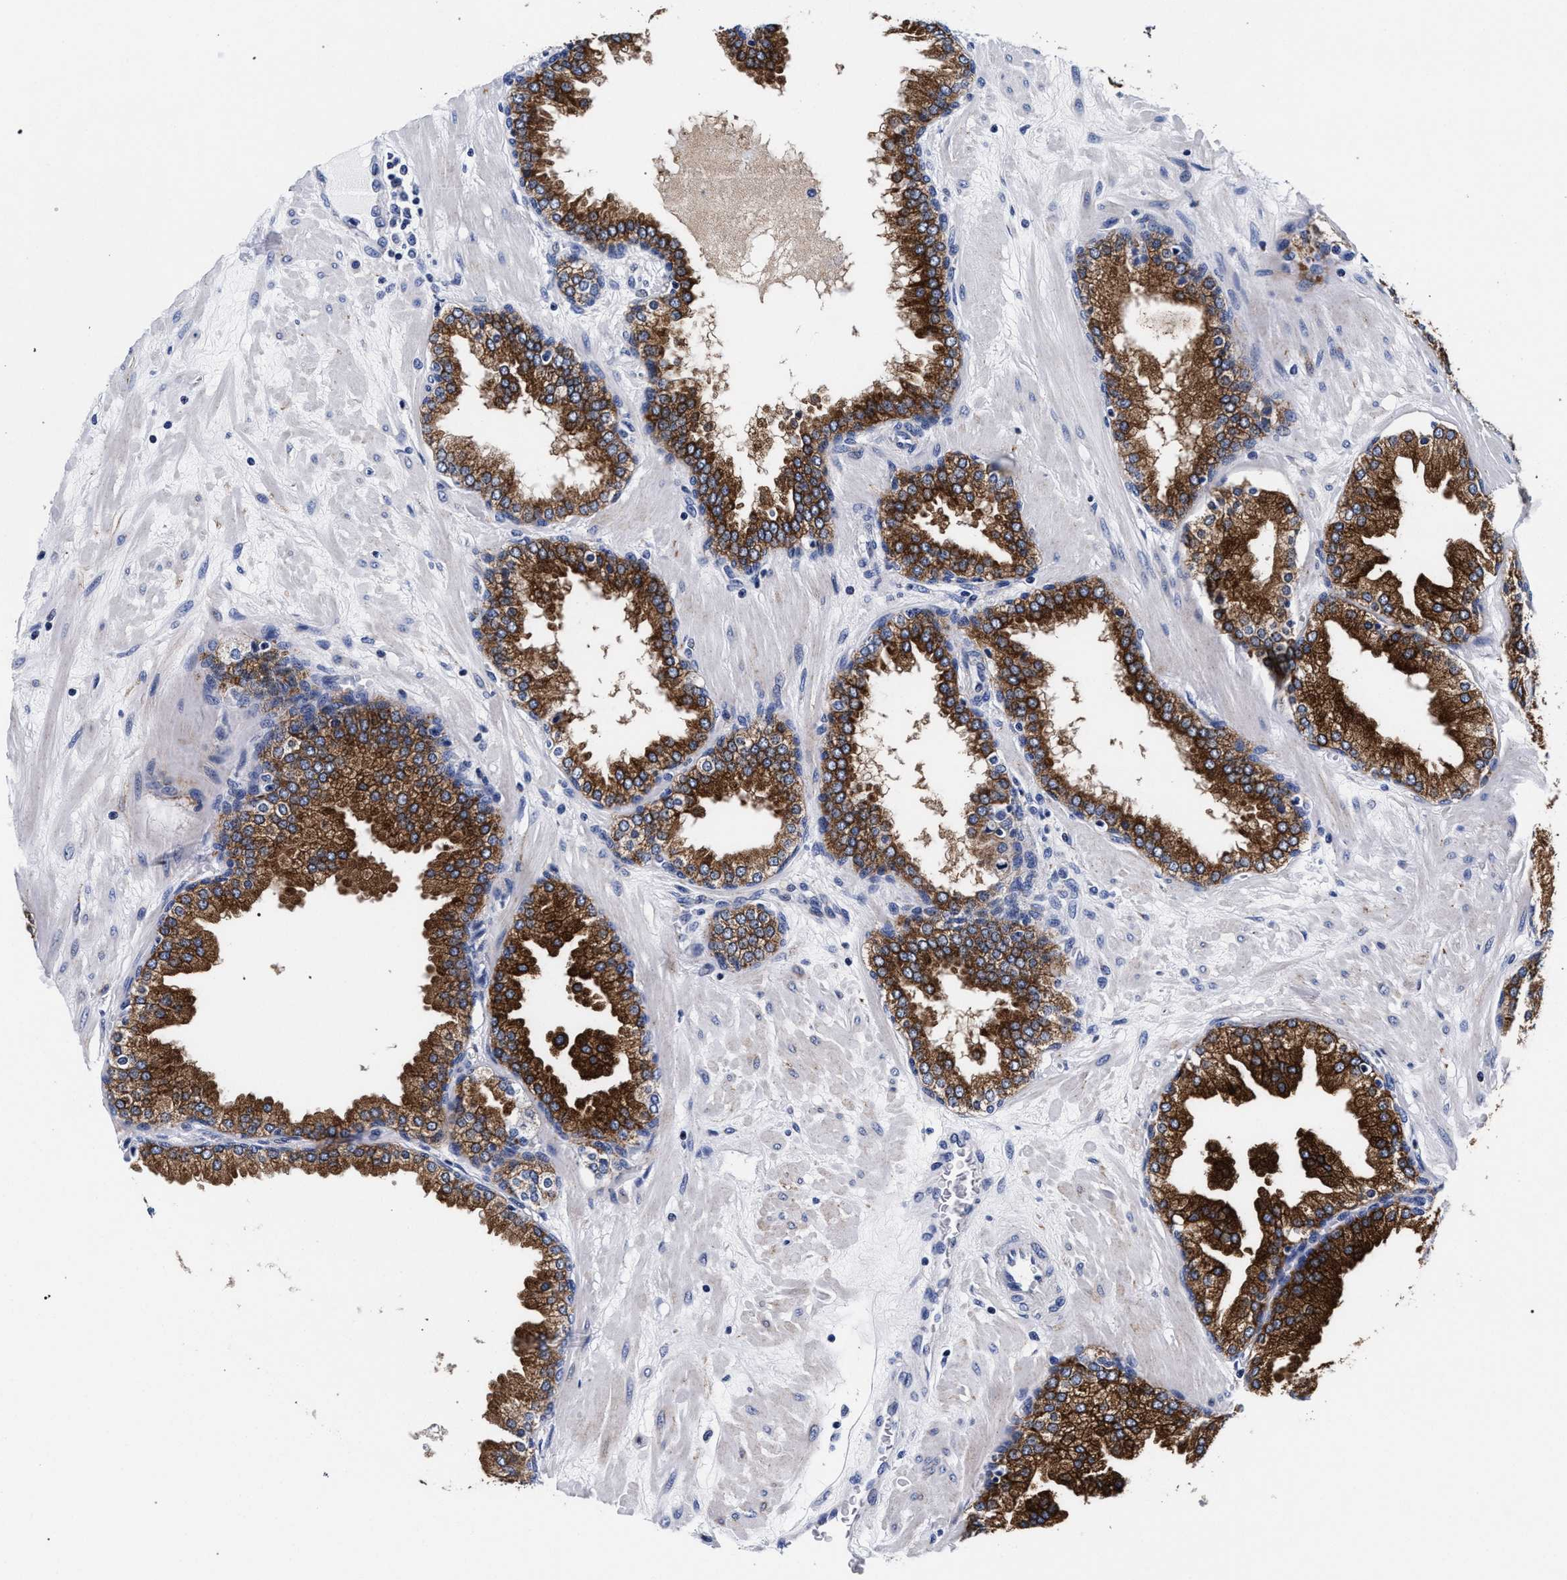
{"staining": {"intensity": "strong", "quantity": ">75%", "location": "cytoplasmic/membranous"}, "tissue": "prostate", "cell_type": "Glandular cells", "image_type": "normal", "snomed": [{"axis": "morphology", "description": "Normal tissue, NOS"}, {"axis": "topography", "description": "Prostate"}], "caption": "Normal prostate demonstrates strong cytoplasmic/membranous expression in about >75% of glandular cells, visualized by immunohistochemistry. Using DAB (brown) and hematoxylin (blue) stains, captured at high magnification using brightfield microscopy.", "gene": "RAB3B", "patient": {"sex": "male", "age": 51}}